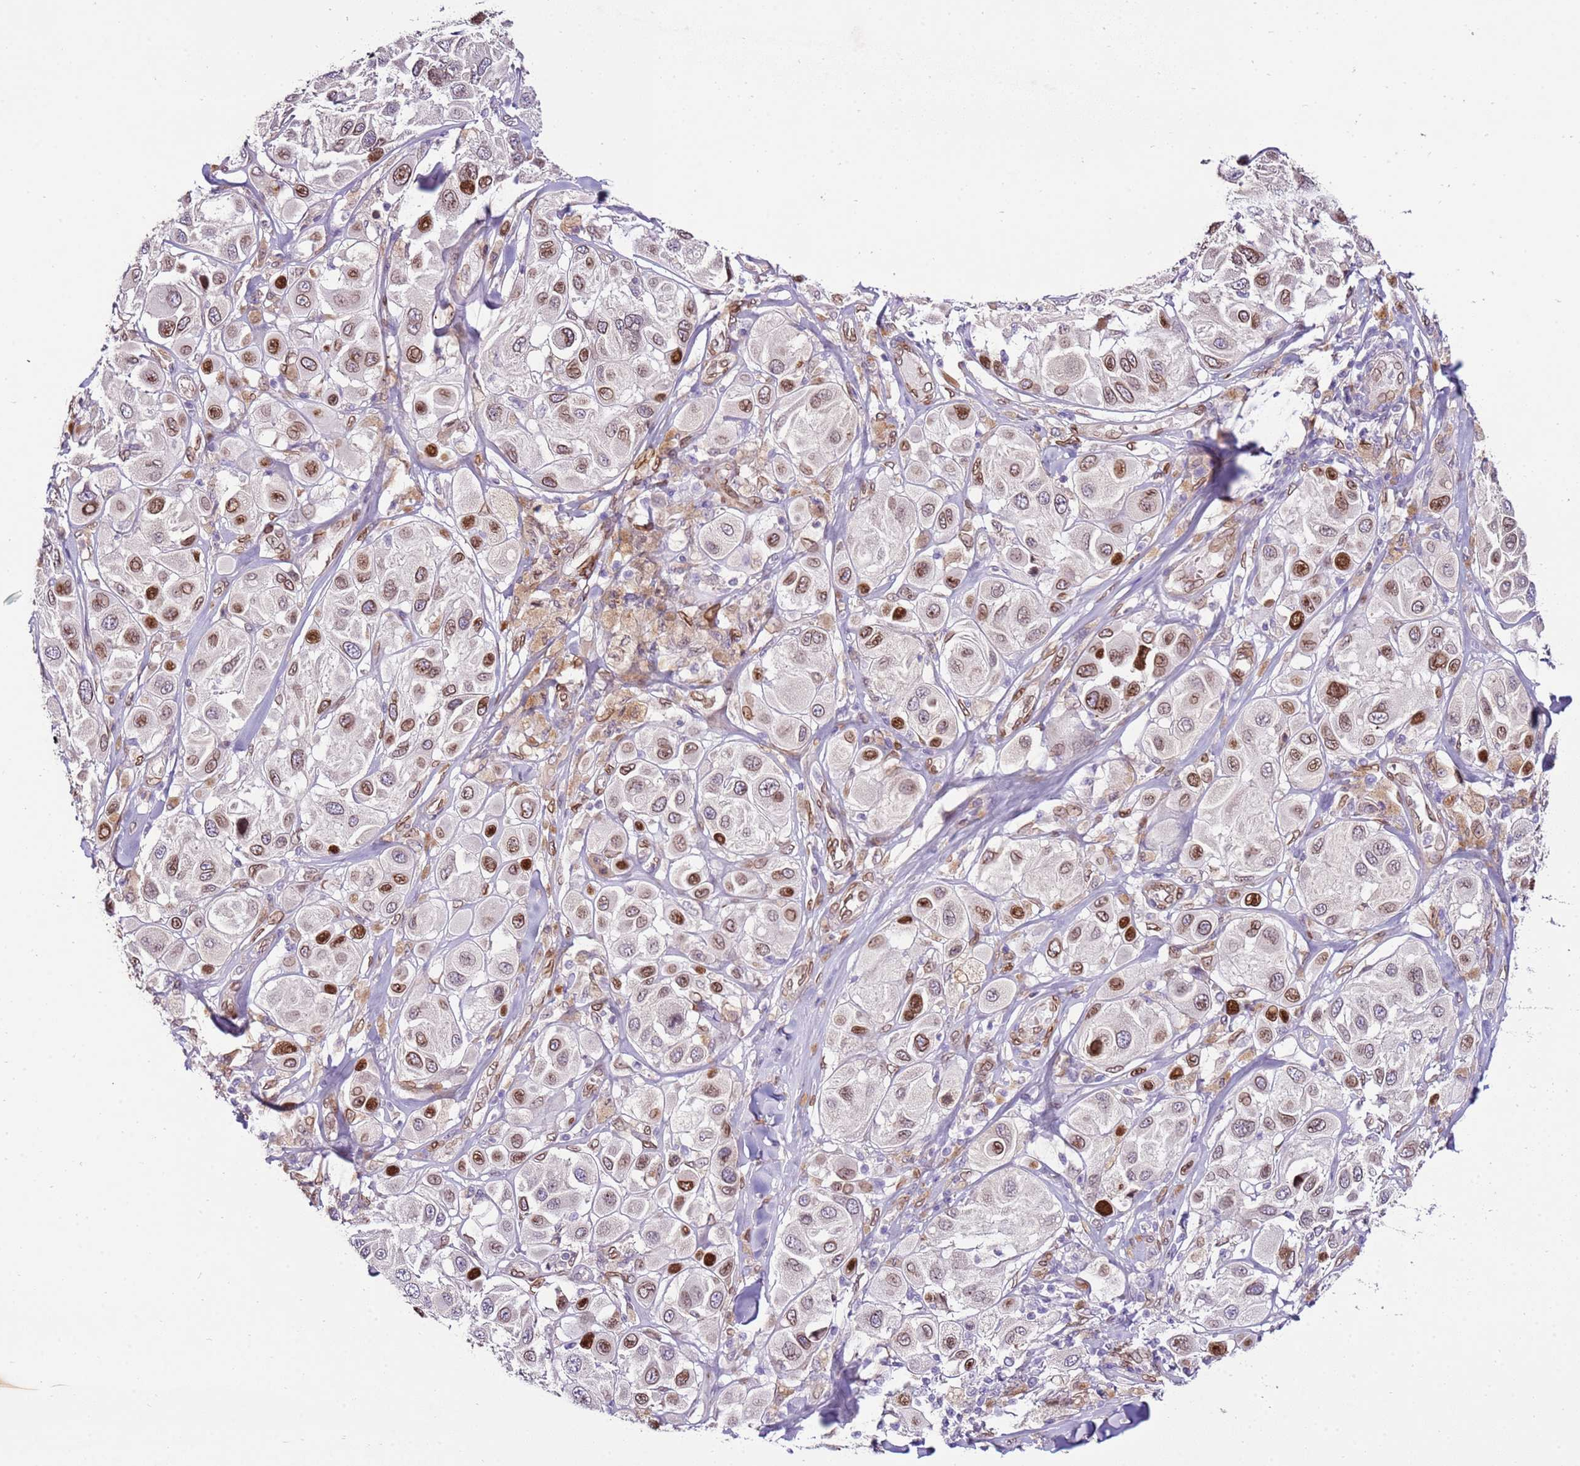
{"staining": {"intensity": "moderate", "quantity": ">75%", "location": "cytoplasmic/membranous,nuclear"}, "tissue": "melanoma", "cell_type": "Tumor cells", "image_type": "cancer", "snomed": [{"axis": "morphology", "description": "Malignant melanoma, Metastatic site"}, {"axis": "topography", "description": "Skin"}], "caption": "Protein analysis of malignant melanoma (metastatic site) tissue exhibits moderate cytoplasmic/membranous and nuclear expression in approximately >75% of tumor cells.", "gene": "TMEM47", "patient": {"sex": "male", "age": 41}}